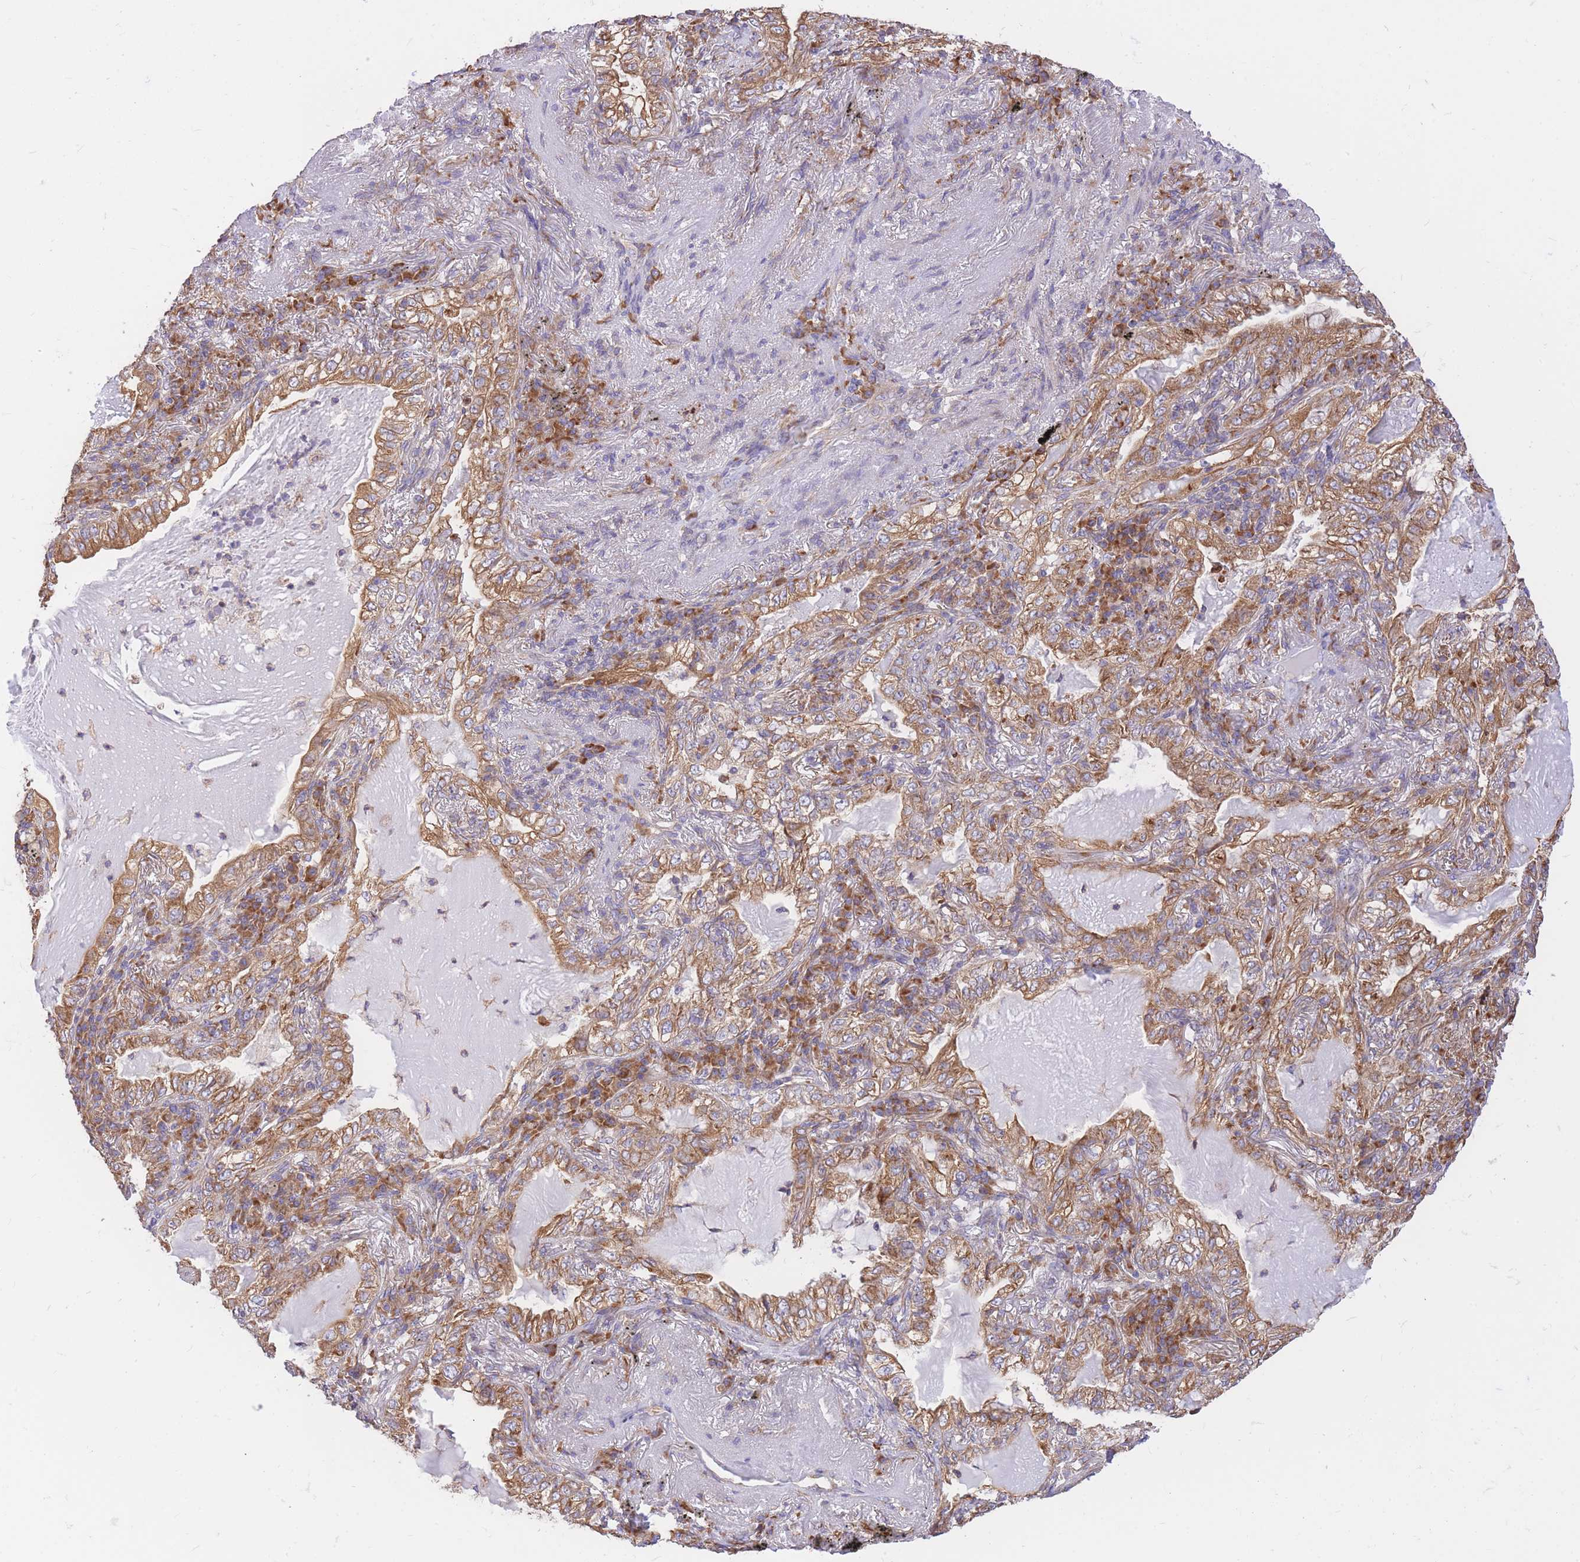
{"staining": {"intensity": "moderate", "quantity": ">75%", "location": "cytoplasmic/membranous"}, "tissue": "lung cancer", "cell_type": "Tumor cells", "image_type": "cancer", "snomed": [{"axis": "morphology", "description": "Adenocarcinoma, NOS"}, {"axis": "topography", "description": "Lung"}], "caption": "Lung cancer (adenocarcinoma) was stained to show a protein in brown. There is medium levels of moderate cytoplasmic/membranous expression in about >75% of tumor cells. Using DAB (brown) and hematoxylin (blue) stains, captured at high magnification using brightfield microscopy.", "gene": "GBP7", "patient": {"sex": "female", "age": 73}}